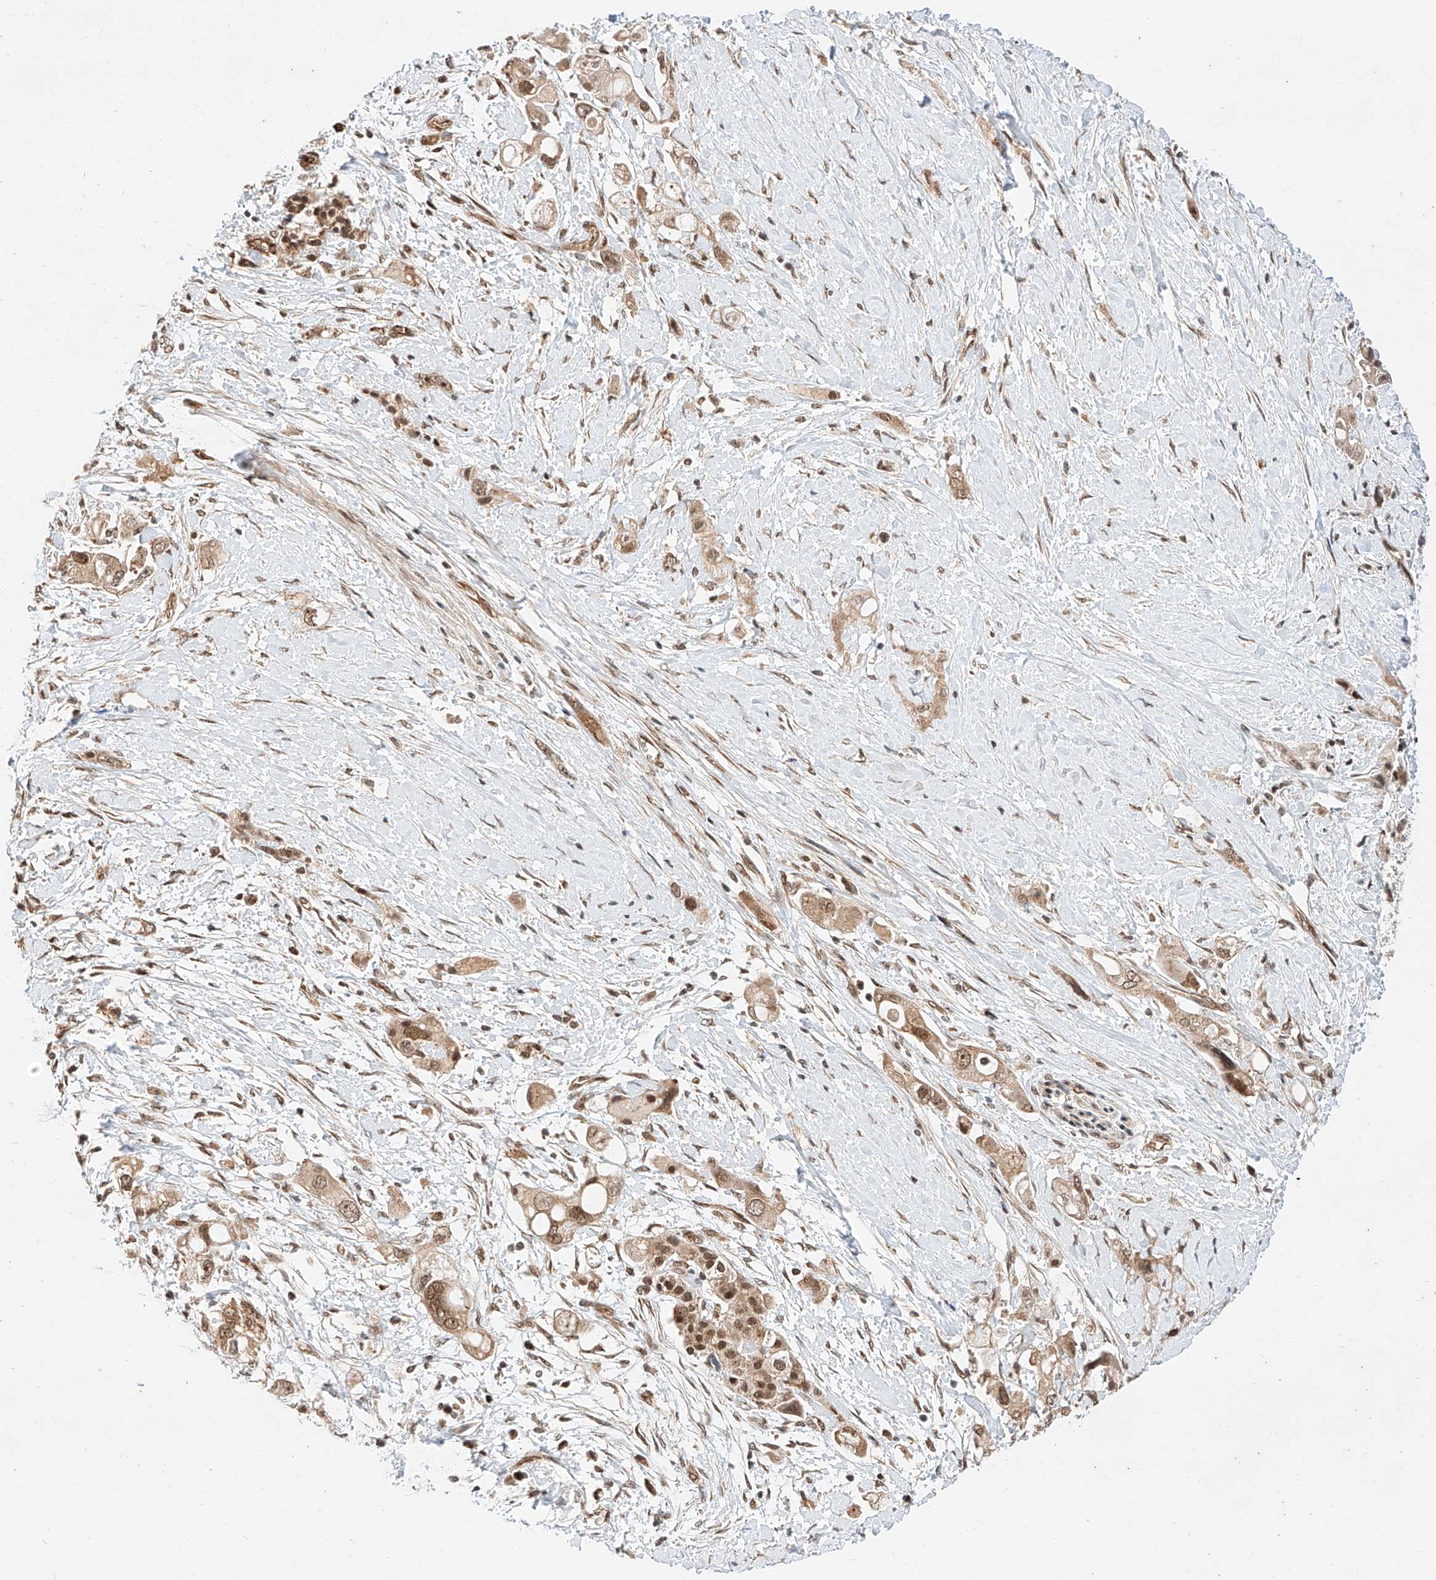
{"staining": {"intensity": "moderate", "quantity": ">75%", "location": "cytoplasmic/membranous,nuclear"}, "tissue": "pancreatic cancer", "cell_type": "Tumor cells", "image_type": "cancer", "snomed": [{"axis": "morphology", "description": "Adenocarcinoma, NOS"}, {"axis": "topography", "description": "Pancreas"}], "caption": "Approximately >75% of tumor cells in human pancreatic cancer exhibit moderate cytoplasmic/membranous and nuclear protein expression as visualized by brown immunohistochemical staining.", "gene": "THTPA", "patient": {"sex": "female", "age": 56}}